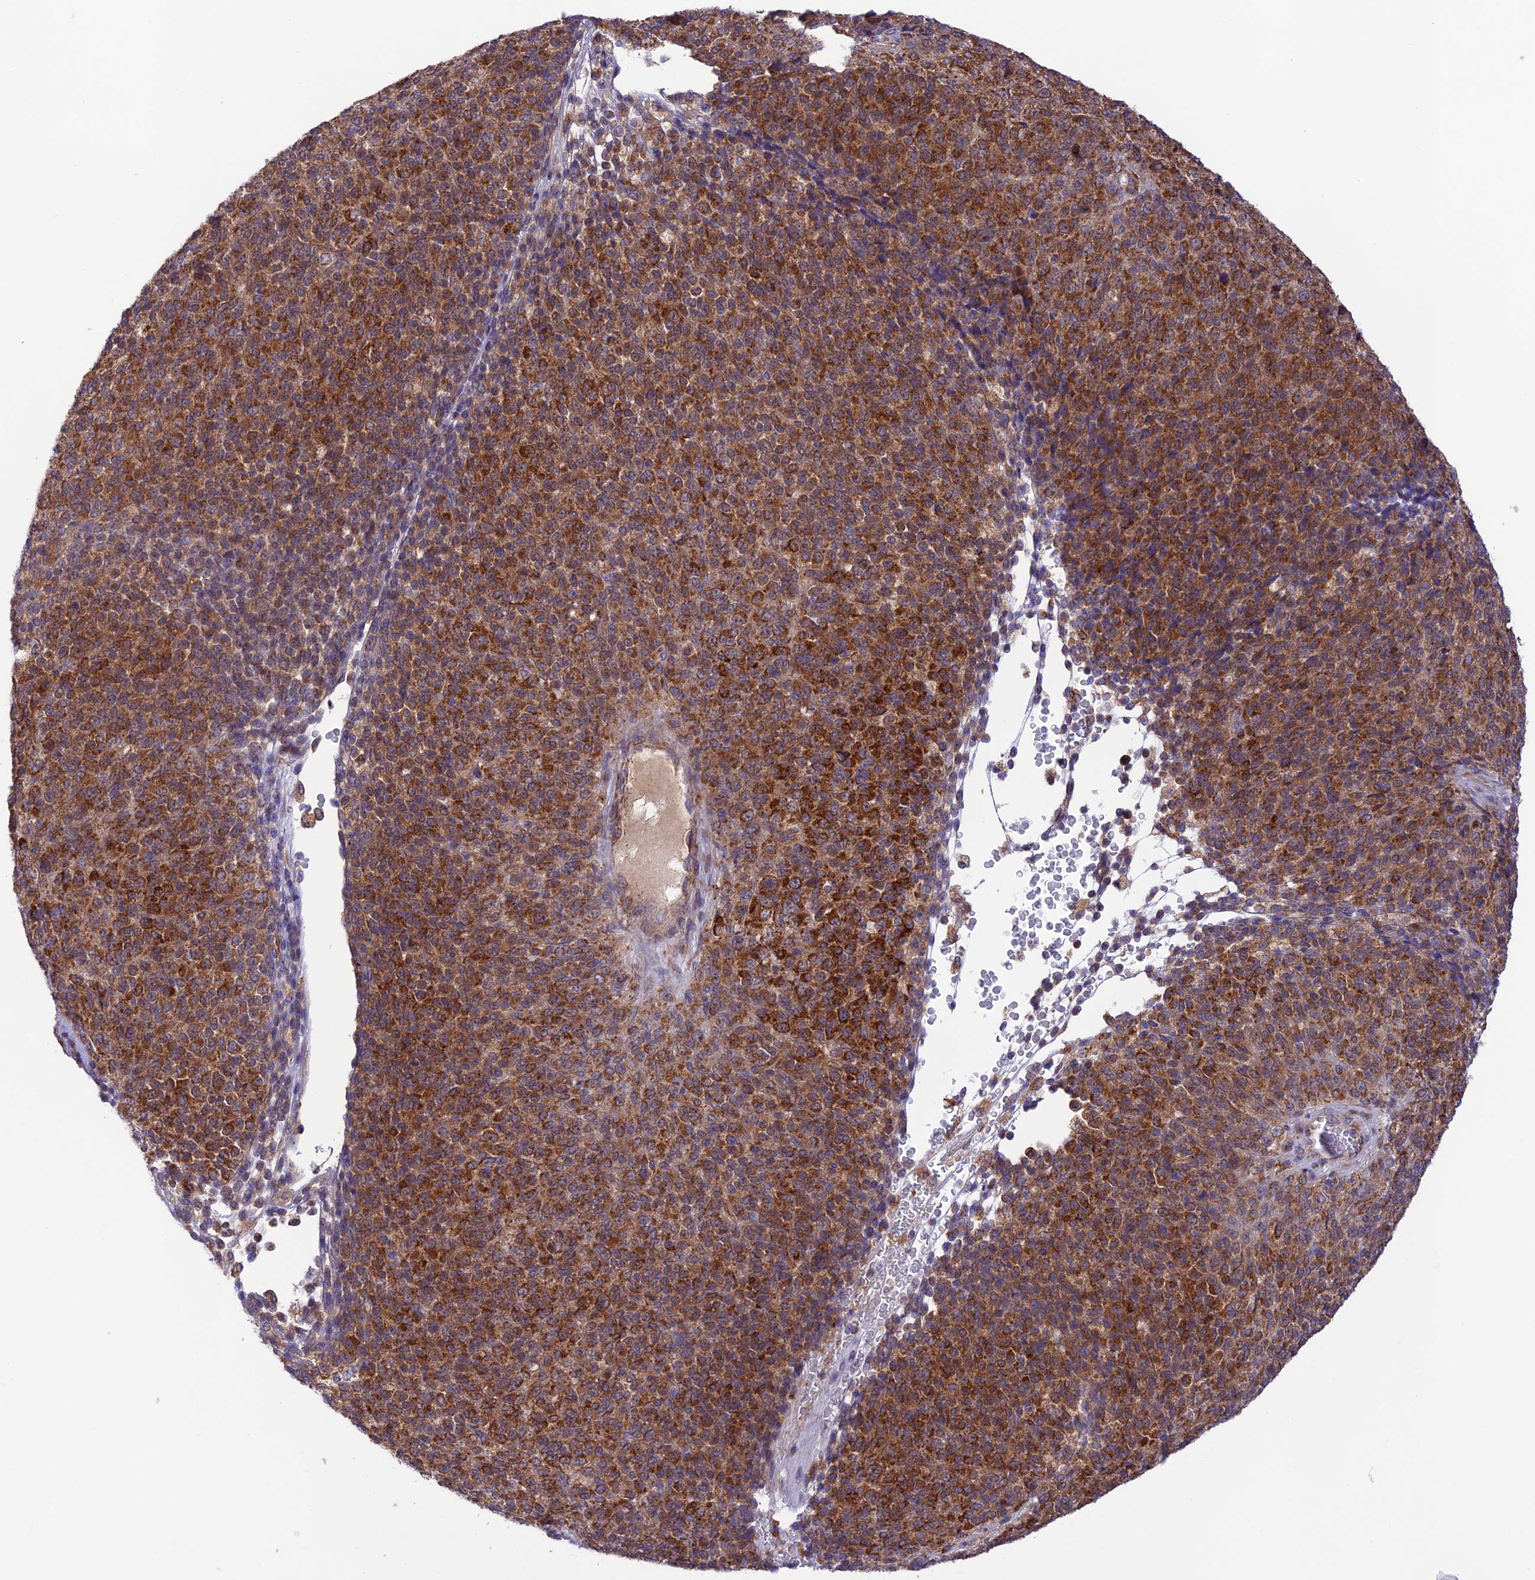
{"staining": {"intensity": "strong", "quantity": ">75%", "location": "cytoplasmic/membranous"}, "tissue": "melanoma", "cell_type": "Tumor cells", "image_type": "cancer", "snomed": [{"axis": "morphology", "description": "Malignant melanoma, Metastatic site"}, {"axis": "topography", "description": "Brain"}], "caption": "Immunohistochemistry (DAB (3,3'-diaminobenzidine)) staining of human malignant melanoma (metastatic site) exhibits strong cytoplasmic/membranous protein staining in about >75% of tumor cells.", "gene": "UAP1L1", "patient": {"sex": "female", "age": 56}}